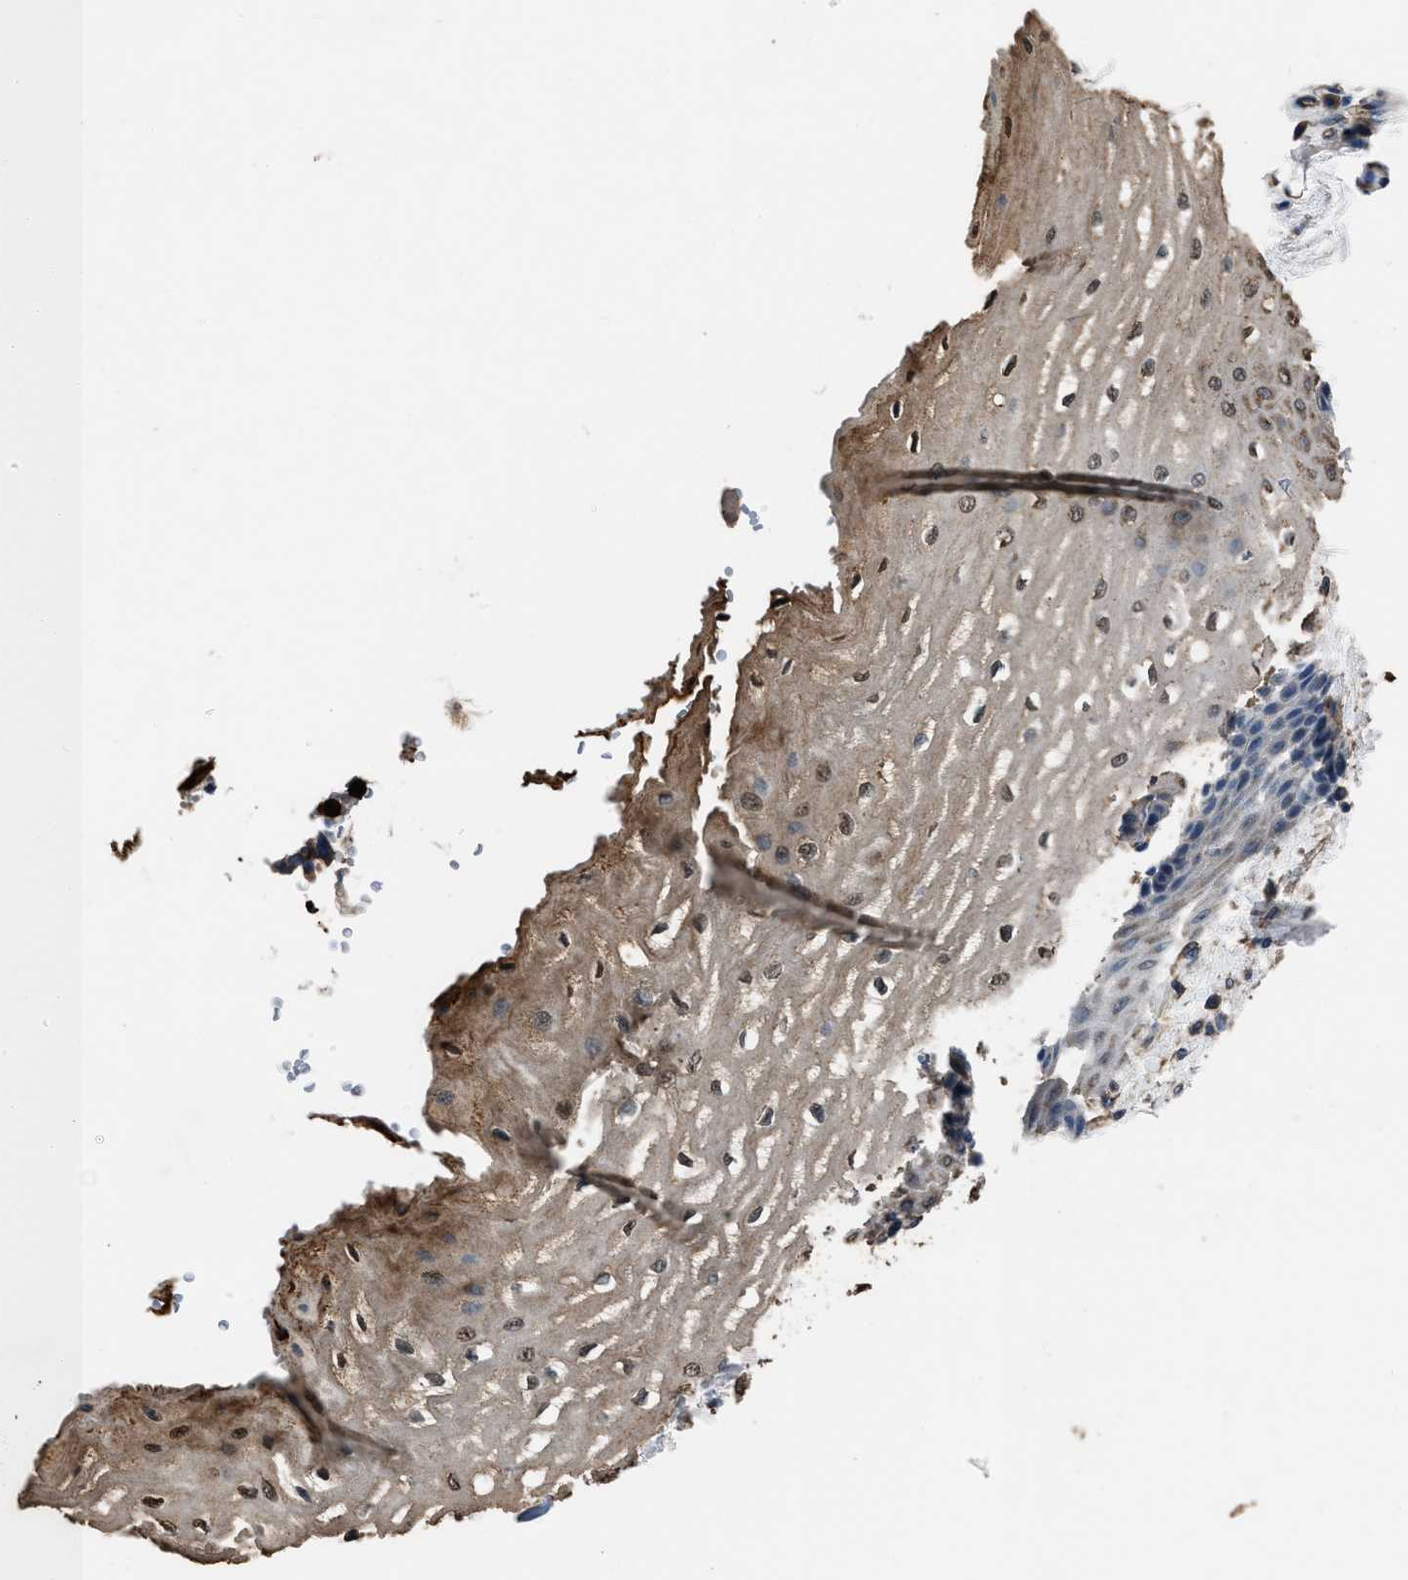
{"staining": {"intensity": "moderate", "quantity": ">75%", "location": "cytoplasmic/membranous"}, "tissue": "esophagus", "cell_type": "Squamous epithelial cells", "image_type": "normal", "snomed": [{"axis": "morphology", "description": "Normal tissue, NOS"}, {"axis": "topography", "description": "Esophagus"}], "caption": "Immunohistochemistry photomicrograph of benign human esophagus stained for a protein (brown), which demonstrates medium levels of moderate cytoplasmic/membranous staining in about >75% of squamous epithelial cells.", "gene": "ANGPT1", "patient": {"sex": "male", "age": 54}}